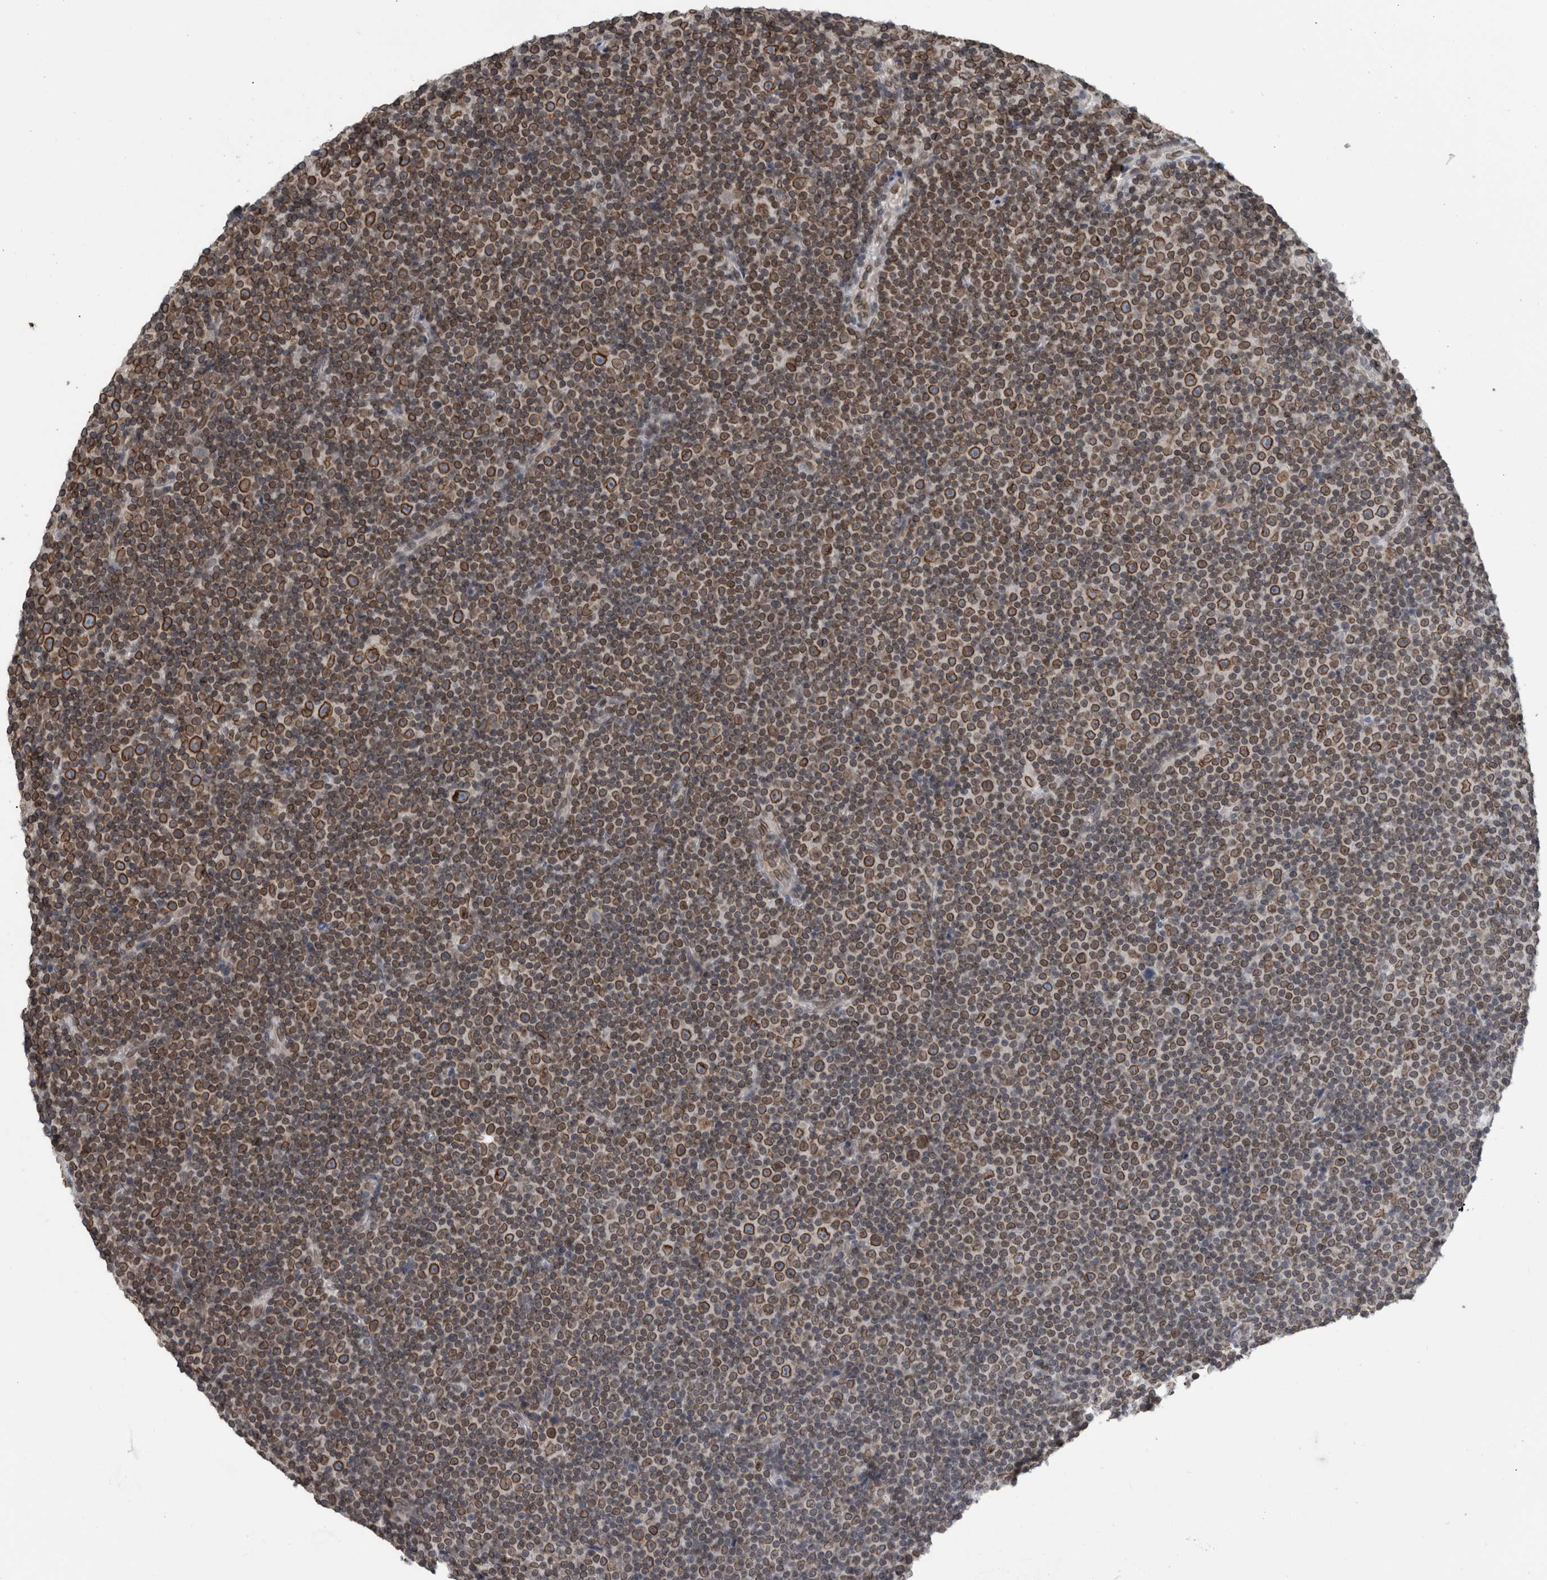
{"staining": {"intensity": "strong", "quantity": ">75%", "location": "cytoplasmic/membranous,nuclear"}, "tissue": "lymphoma", "cell_type": "Tumor cells", "image_type": "cancer", "snomed": [{"axis": "morphology", "description": "Malignant lymphoma, non-Hodgkin's type, Low grade"}, {"axis": "topography", "description": "Lymph node"}], "caption": "Brown immunohistochemical staining in malignant lymphoma, non-Hodgkin's type (low-grade) shows strong cytoplasmic/membranous and nuclear staining in approximately >75% of tumor cells. The staining was performed using DAB (3,3'-diaminobenzidine), with brown indicating positive protein expression. Nuclei are stained blue with hematoxylin.", "gene": "RANBP2", "patient": {"sex": "female", "age": 67}}